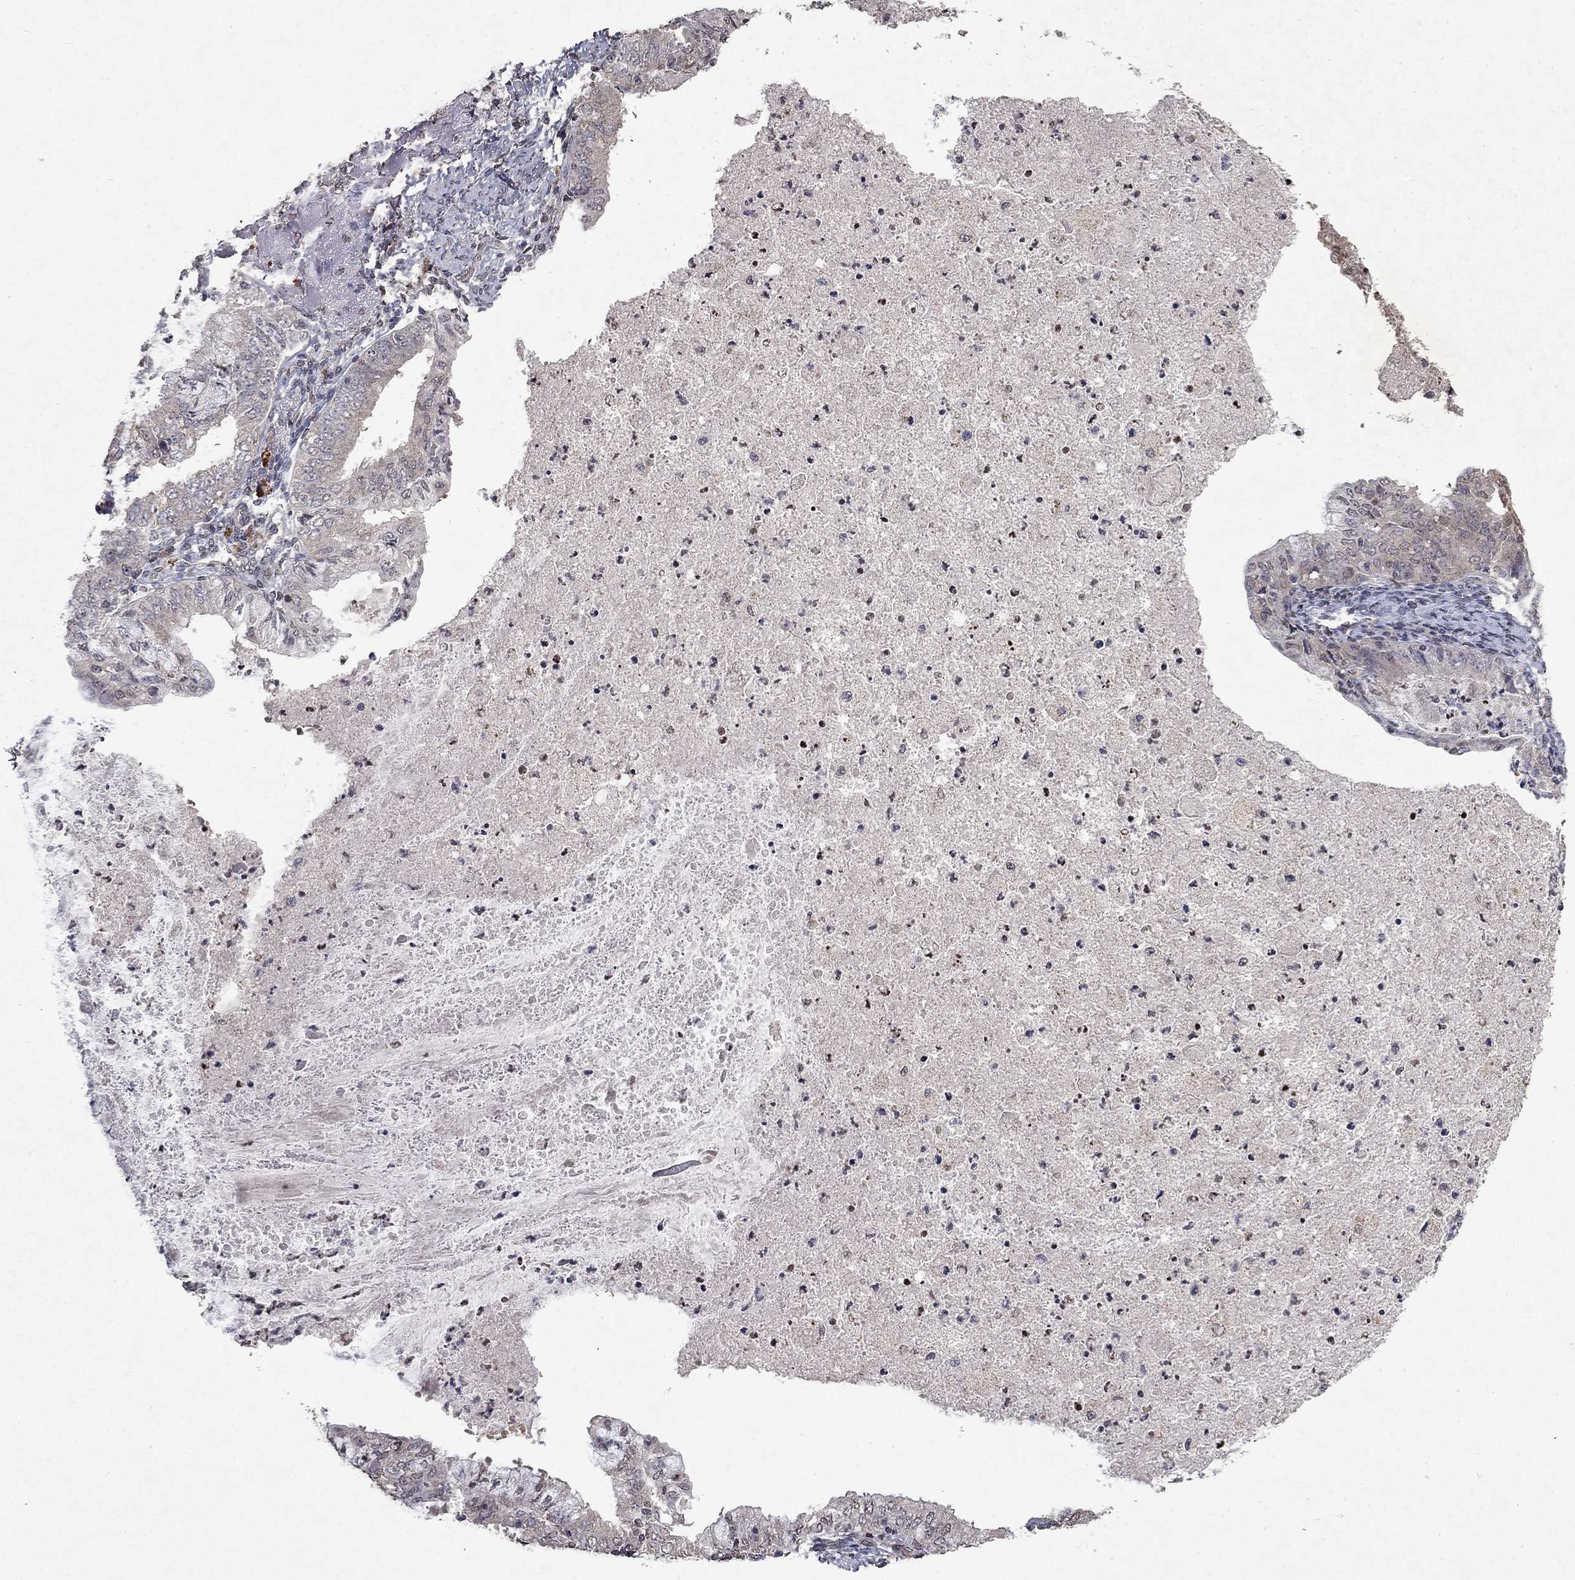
{"staining": {"intensity": "weak", "quantity": "<25%", "location": "cytoplasmic/membranous"}, "tissue": "endometrial cancer", "cell_type": "Tumor cells", "image_type": "cancer", "snomed": [{"axis": "morphology", "description": "Adenocarcinoma, NOS"}, {"axis": "topography", "description": "Endometrium"}], "caption": "Immunohistochemical staining of human adenocarcinoma (endometrial) shows no significant expression in tumor cells. Nuclei are stained in blue.", "gene": "TTC38", "patient": {"sex": "female", "age": 57}}